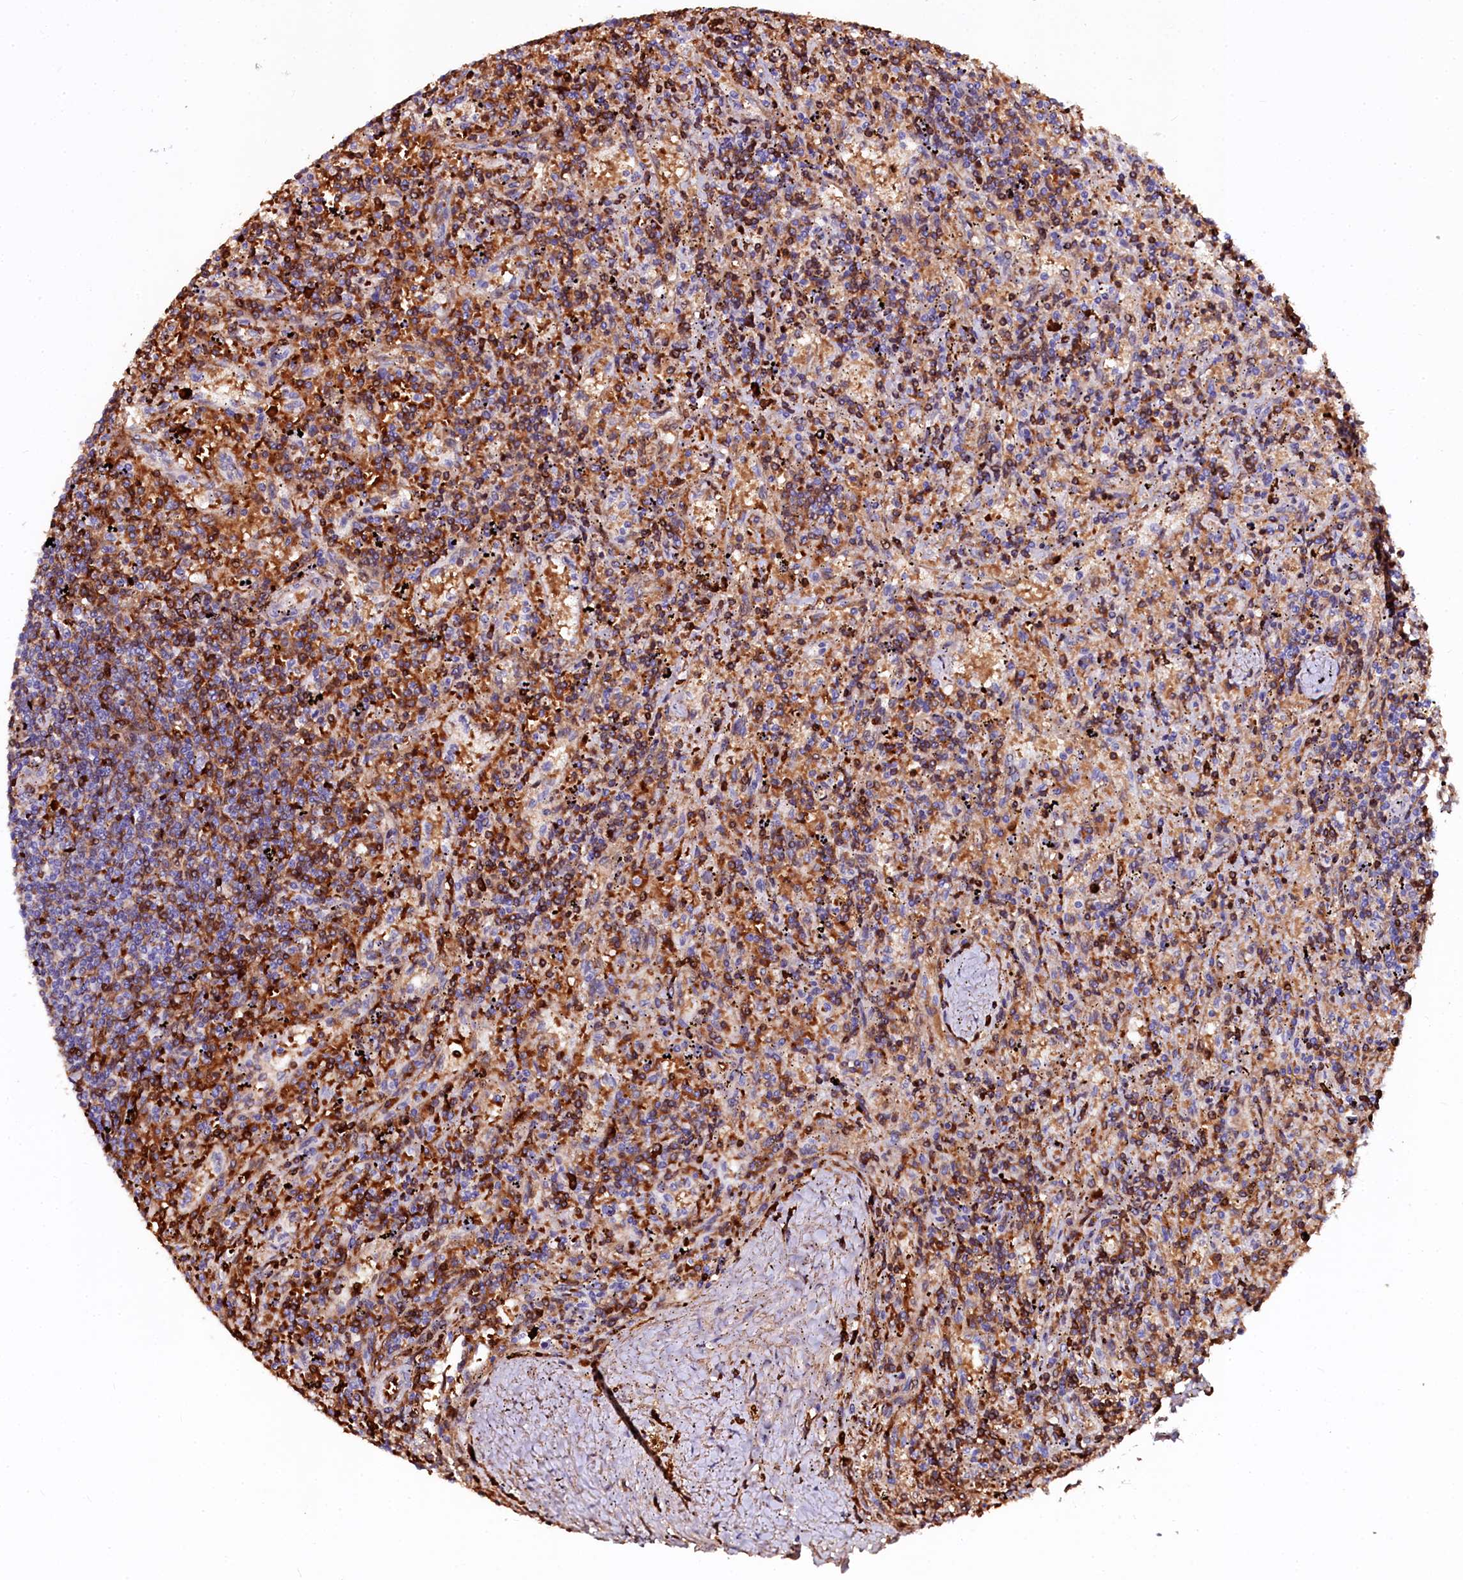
{"staining": {"intensity": "moderate", "quantity": "<25%", "location": "cytoplasmic/membranous"}, "tissue": "lymphoma", "cell_type": "Tumor cells", "image_type": "cancer", "snomed": [{"axis": "morphology", "description": "Malignant lymphoma, non-Hodgkin's type, Low grade"}, {"axis": "topography", "description": "Spleen"}], "caption": "An image of human low-grade malignant lymphoma, non-Hodgkin's type stained for a protein displays moderate cytoplasmic/membranous brown staining in tumor cells.", "gene": "CTDSPL2", "patient": {"sex": "male", "age": 76}}